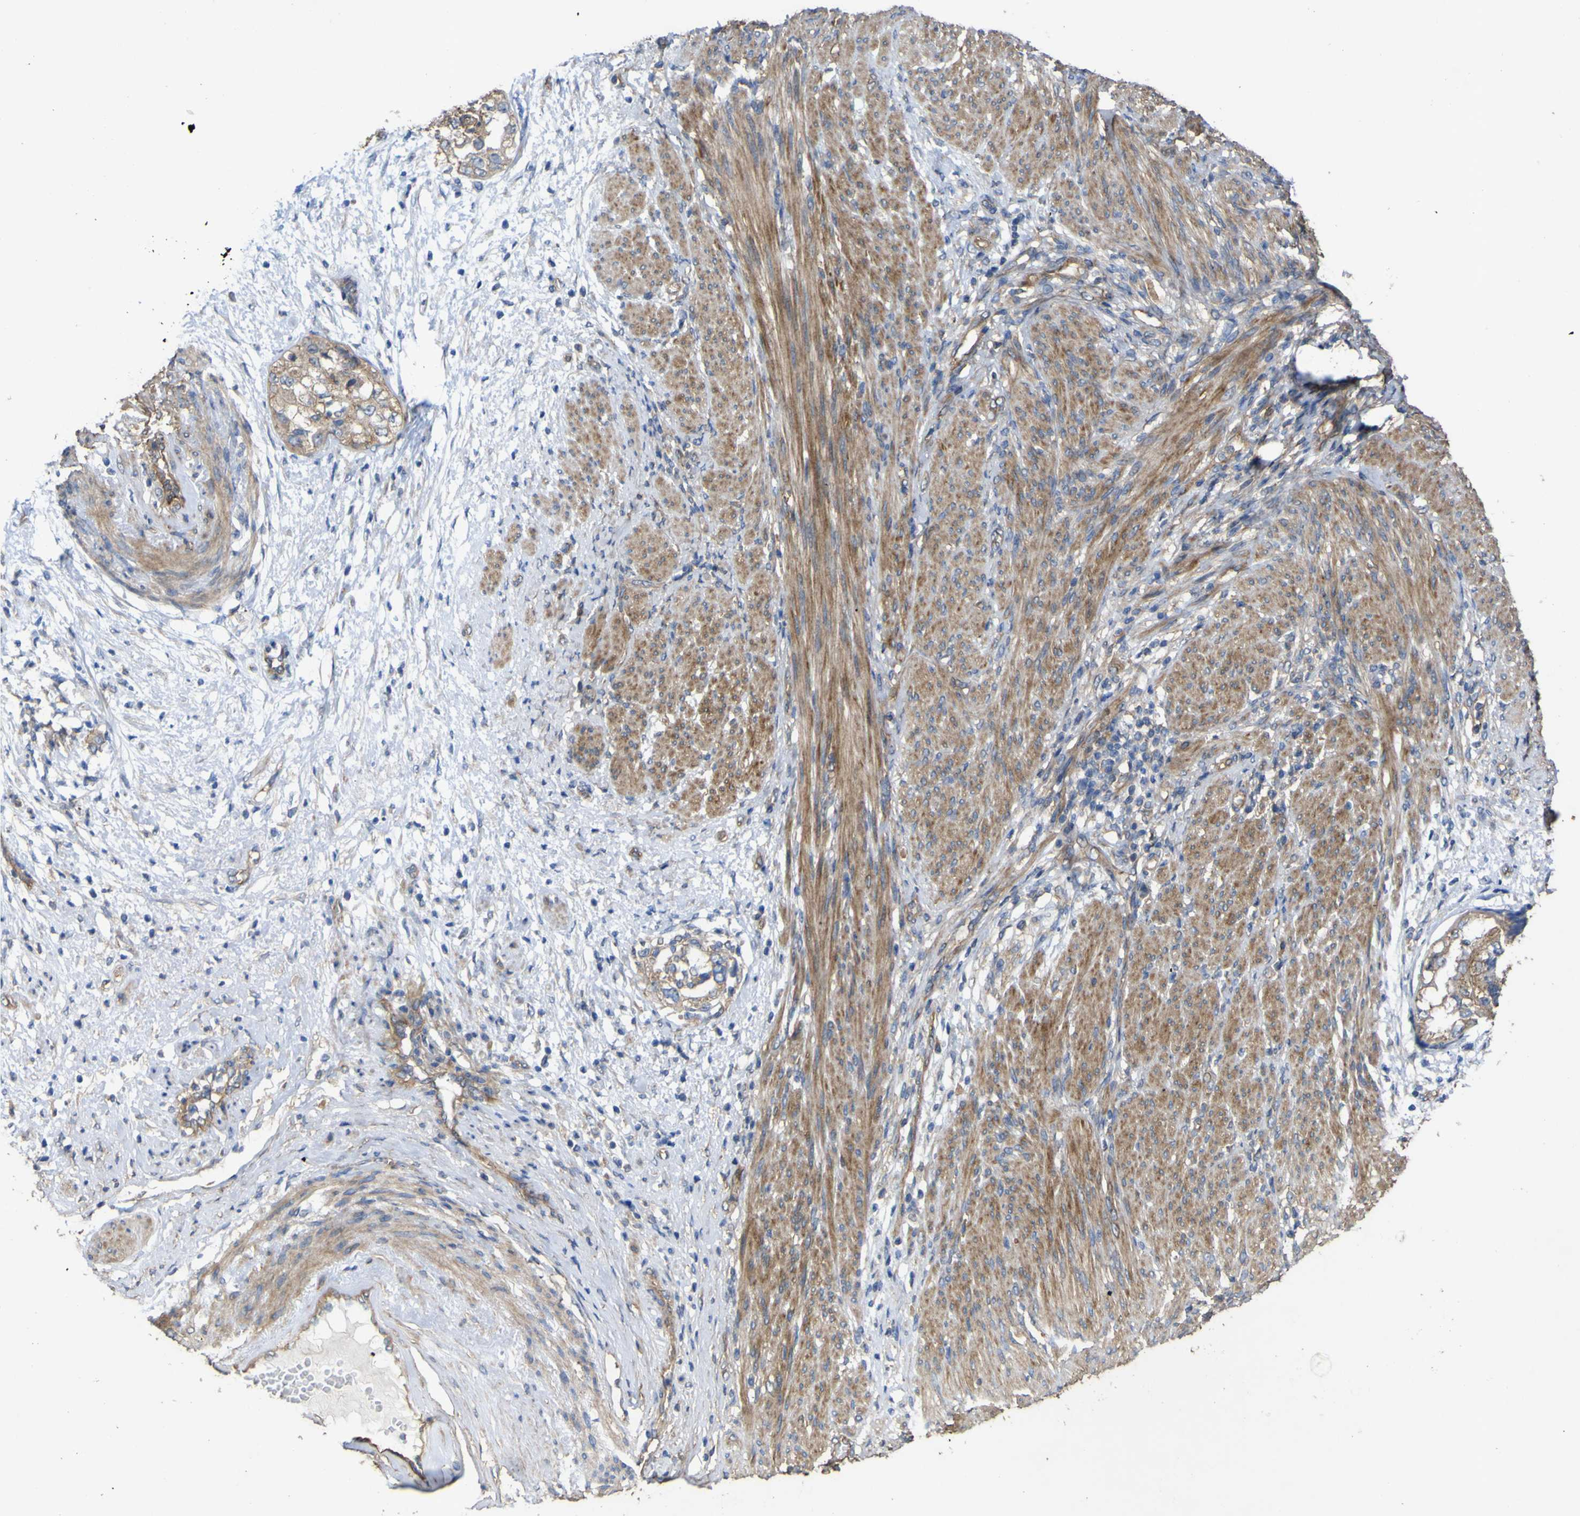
{"staining": {"intensity": "moderate", "quantity": ">75%", "location": "cytoplasmic/membranous"}, "tissue": "endometrial cancer", "cell_type": "Tumor cells", "image_type": "cancer", "snomed": [{"axis": "morphology", "description": "Adenocarcinoma, NOS"}, {"axis": "topography", "description": "Endometrium"}], "caption": "This histopathology image exhibits endometrial cancer stained with immunohistochemistry to label a protein in brown. The cytoplasmic/membranous of tumor cells show moderate positivity for the protein. Nuclei are counter-stained blue.", "gene": "TNFSF15", "patient": {"sex": "female", "age": 85}}